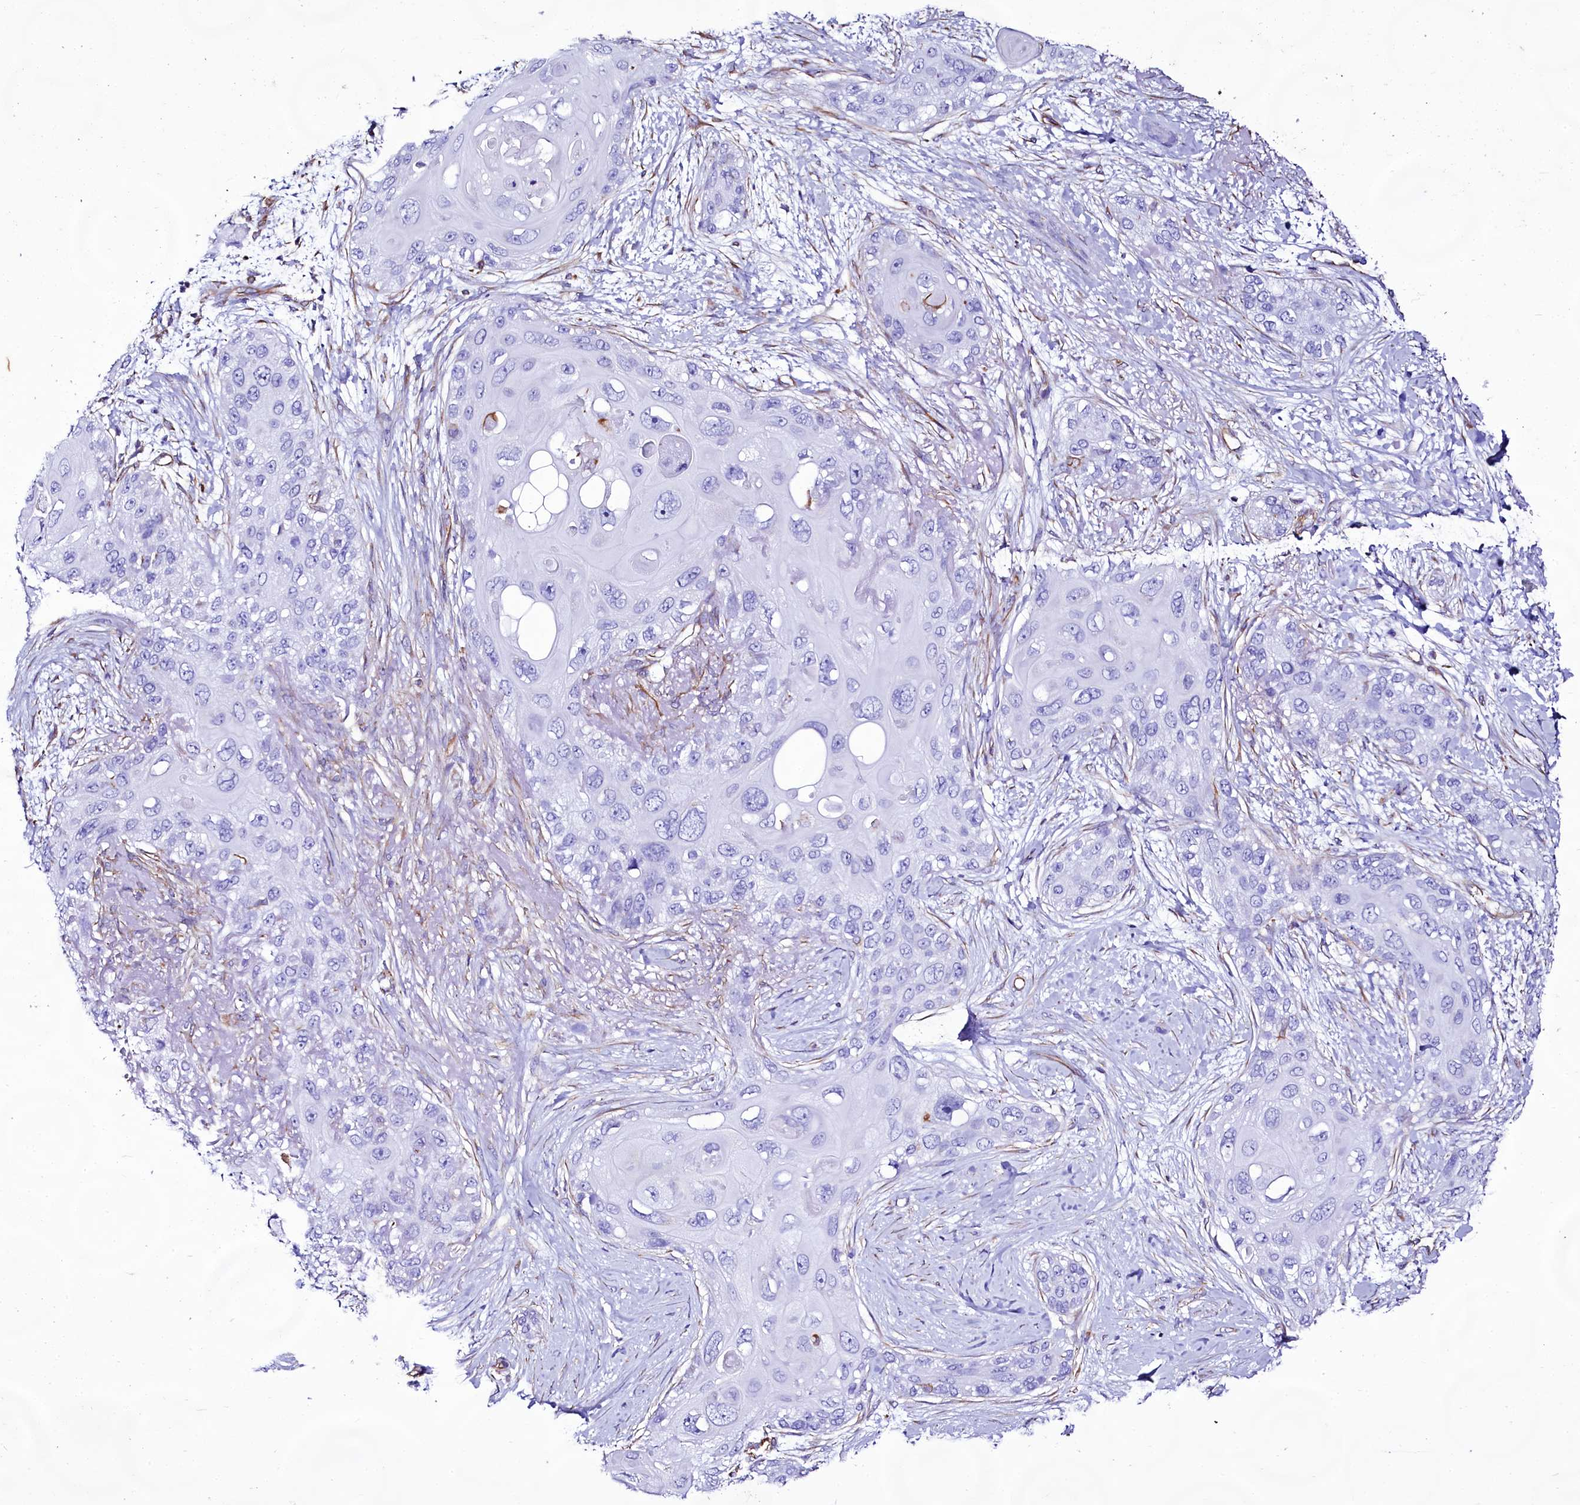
{"staining": {"intensity": "negative", "quantity": "none", "location": "none"}, "tissue": "skin cancer", "cell_type": "Tumor cells", "image_type": "cancer", "snomed": [{"axis": "morphology", "description": "Normal tissue, NOS"}, {"axis": "morphology", "description": "Squamous cell carcinoma, NOS"}, {"axis": "topography", "description": "Skin"}], "caption": "This is a photomicrograph of immunohistochemistry staining of skin squamous cell carcinoma, which shows no expression in tumor cells.", "gene": "CD99", "patient": {"sex": "male", "age": 72}}